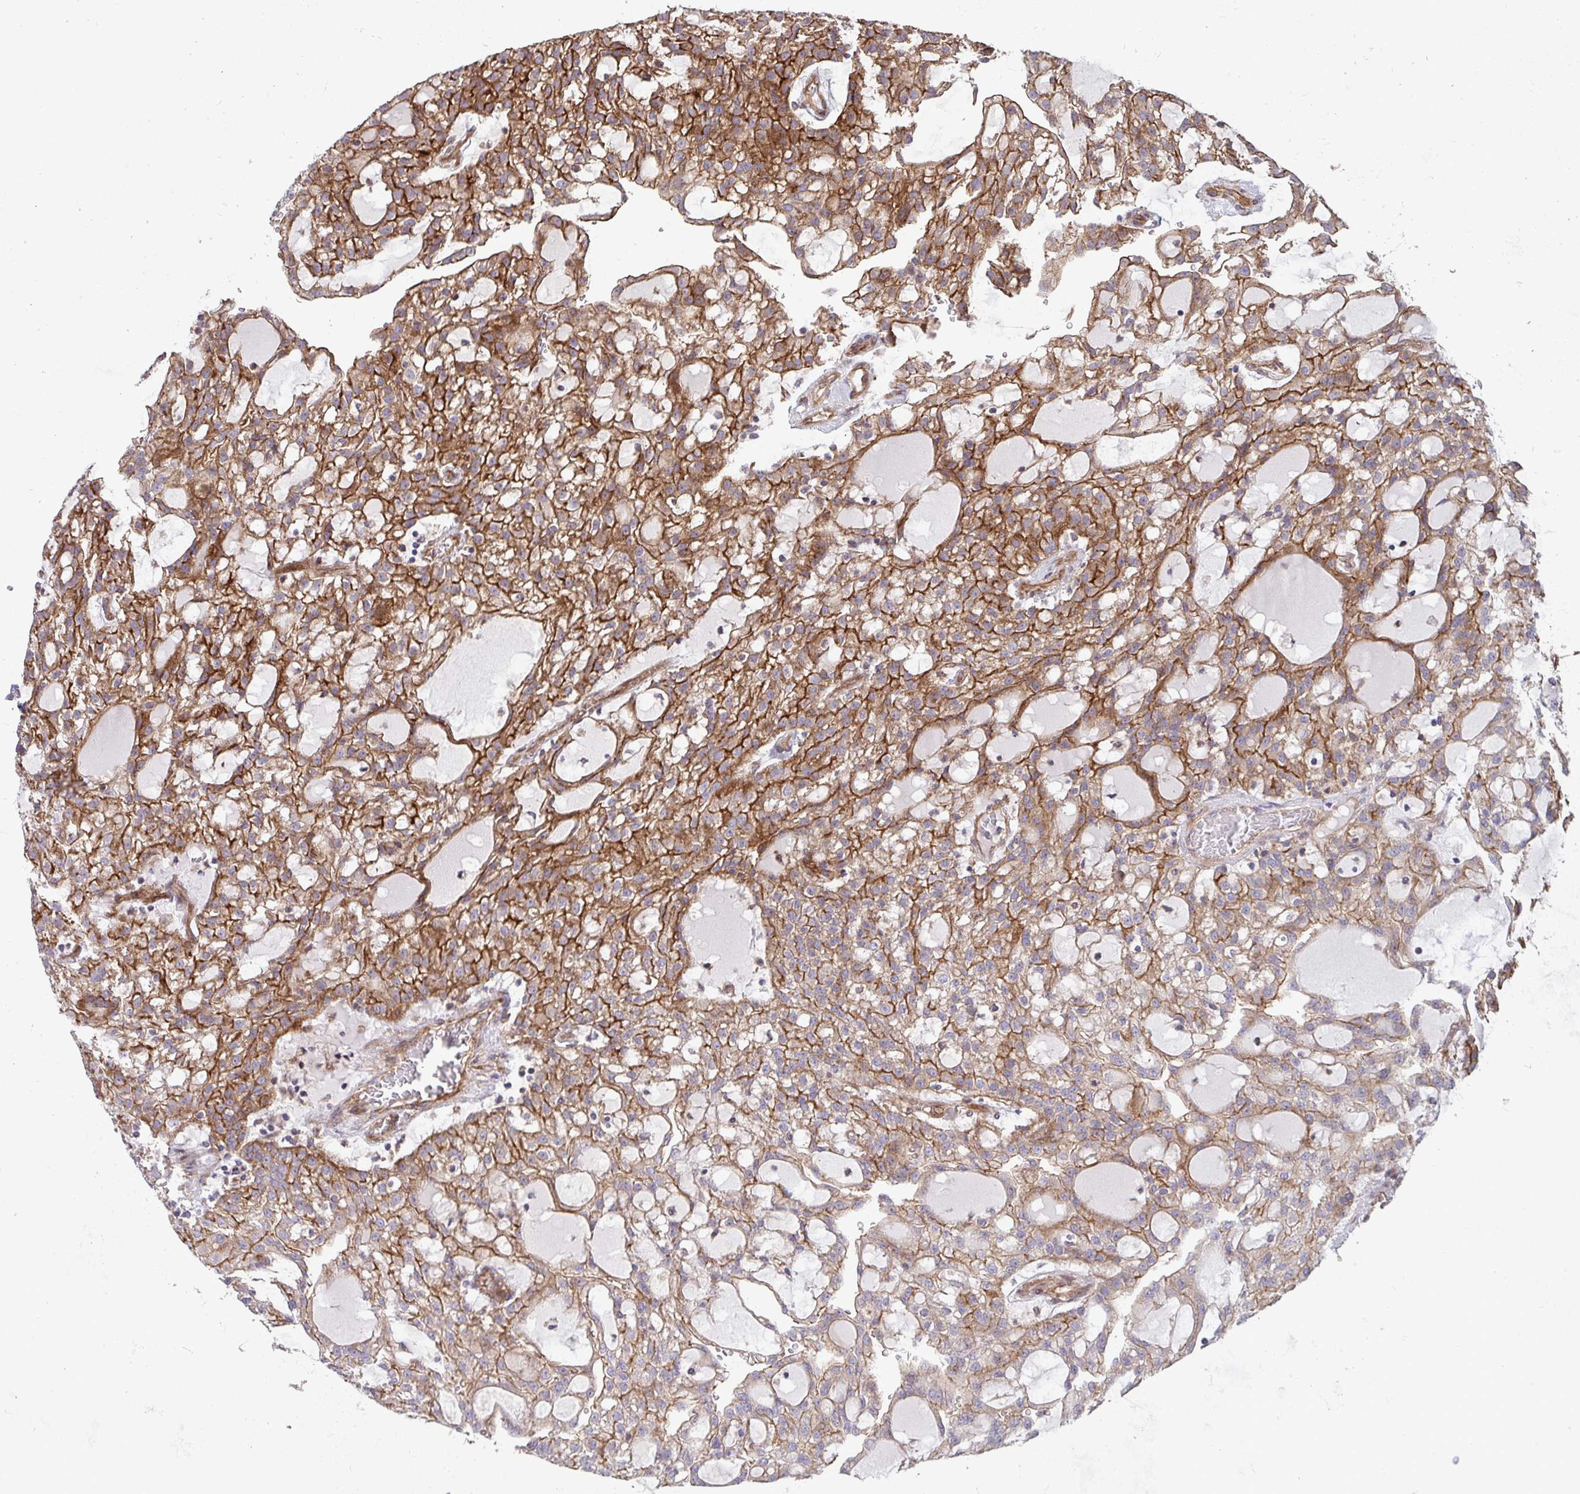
{"staining": {"intensity": "moderate", "quantity": "25%-75%", "location": "cytoplasmic/membranous"}, "tissue": "renal cancer", "cell_type": "Tumor cells", "image_type": "cancer", "snomed": [{"axis": "morphology", "description": "Adenocarcinoma, NOS"}, {"axis": "topography", "description": "Kidney"}], "caption": "Immunohistochemical staining of human renal cancer (adenocarcinoma) shows medium levels of moderate cytoplasmic/membranous protein positivity in about 25%-75% of tumor cells.", "gene": "SH2D1B", "patient": {"sex": "male", "age": 63}}